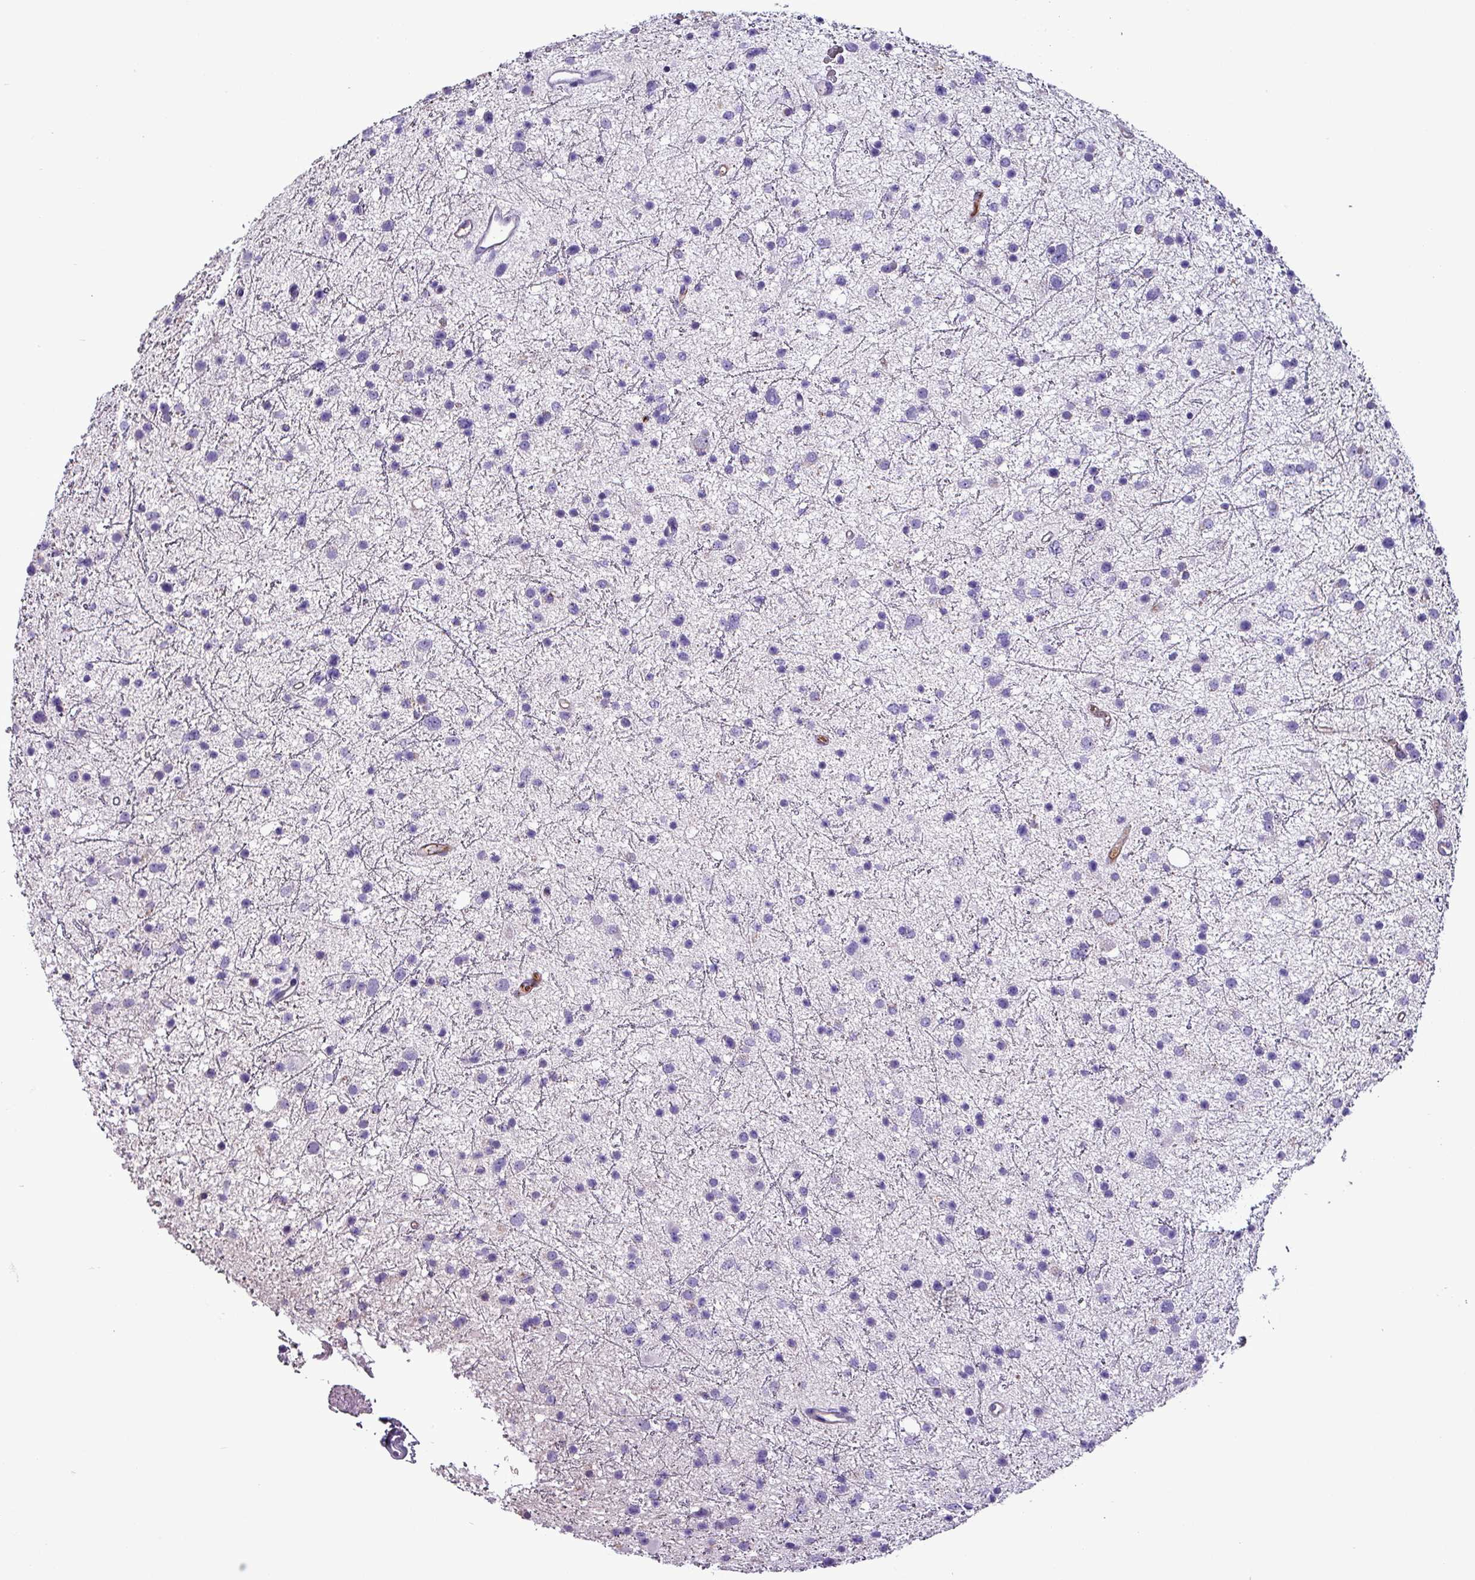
{"staining": {"intensity": "negative", "quantity": "none", "location": "none"}, "tissue": "glioma", "cell_type": "Tumor cells", "image_type": "cancer", "snomed": [{"axis": "morphology", "description": "Glioma, malignant, Low grade"}, {"axis": "topography", "description": "Cerebral cortex"}], "caption": "The image reveals no staining of tumor cells in glioma. (DAB (3,3'-diaminobenzidine) immunohistochemistry (IHC) with hematoxylin counter stain).", "gene": "HP", "patient": {"sex": "female", "age": 39}}